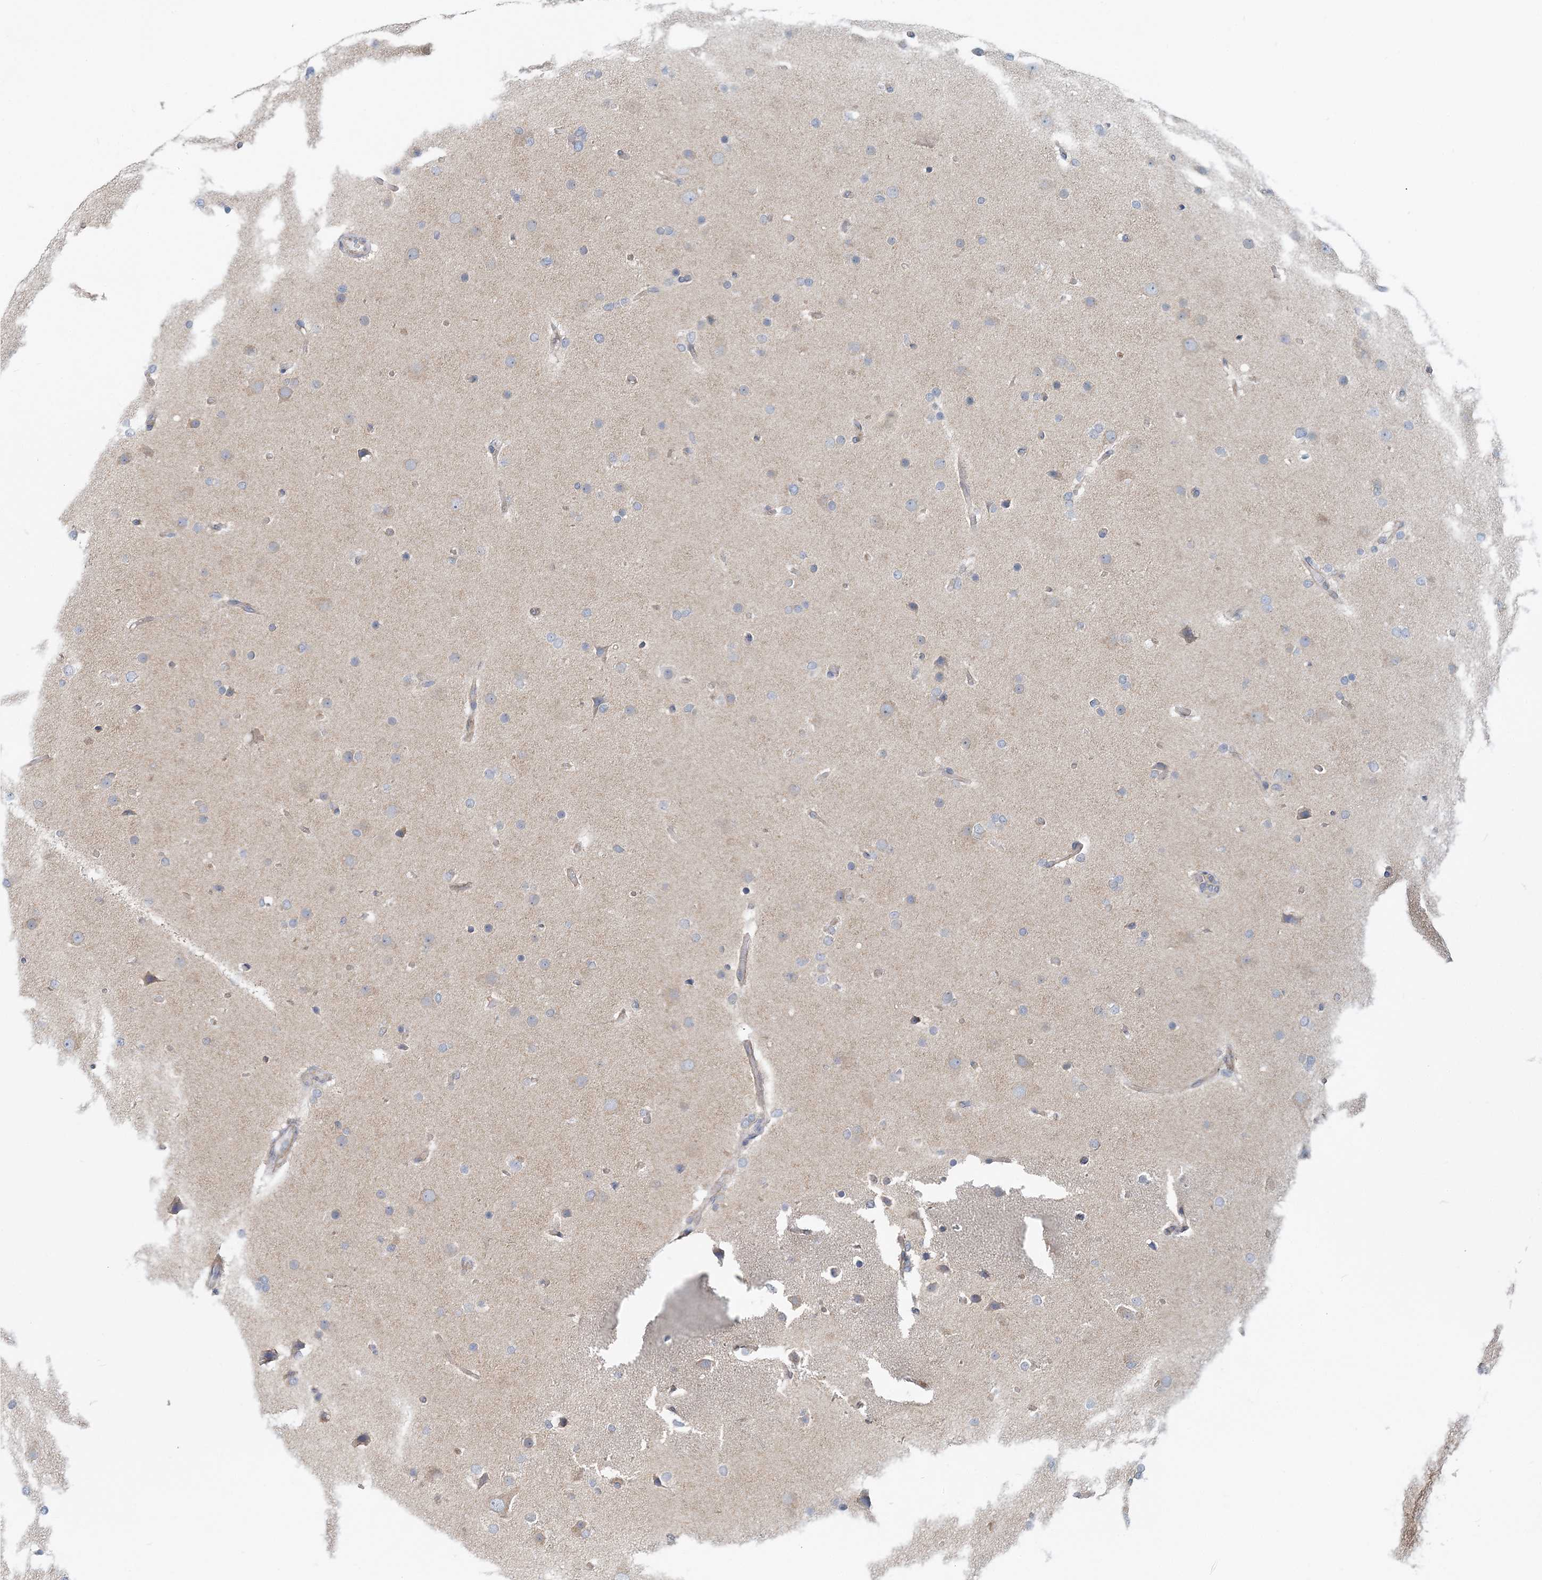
{"staining": {"intensity": "weak", "quantity": "<25%", "location": "cytoplasmic/membranous"}, "tissue": "glioma", "cell_type": "Tumor cells", "image_type": "cancer", "snomed": [{"axis": "morphology", "description": "Glioma, malignant, High grade"}, {"axis": "topography", "description": "Cerebral cortex"}], "caption": "Immunohistochemistry (IHC) photomicrograph of human glioma stained for a protein (brown), which displays no staining in tumor cells.", "gene": "MOB4", "patient": {"sex": "female", "age": 36}}